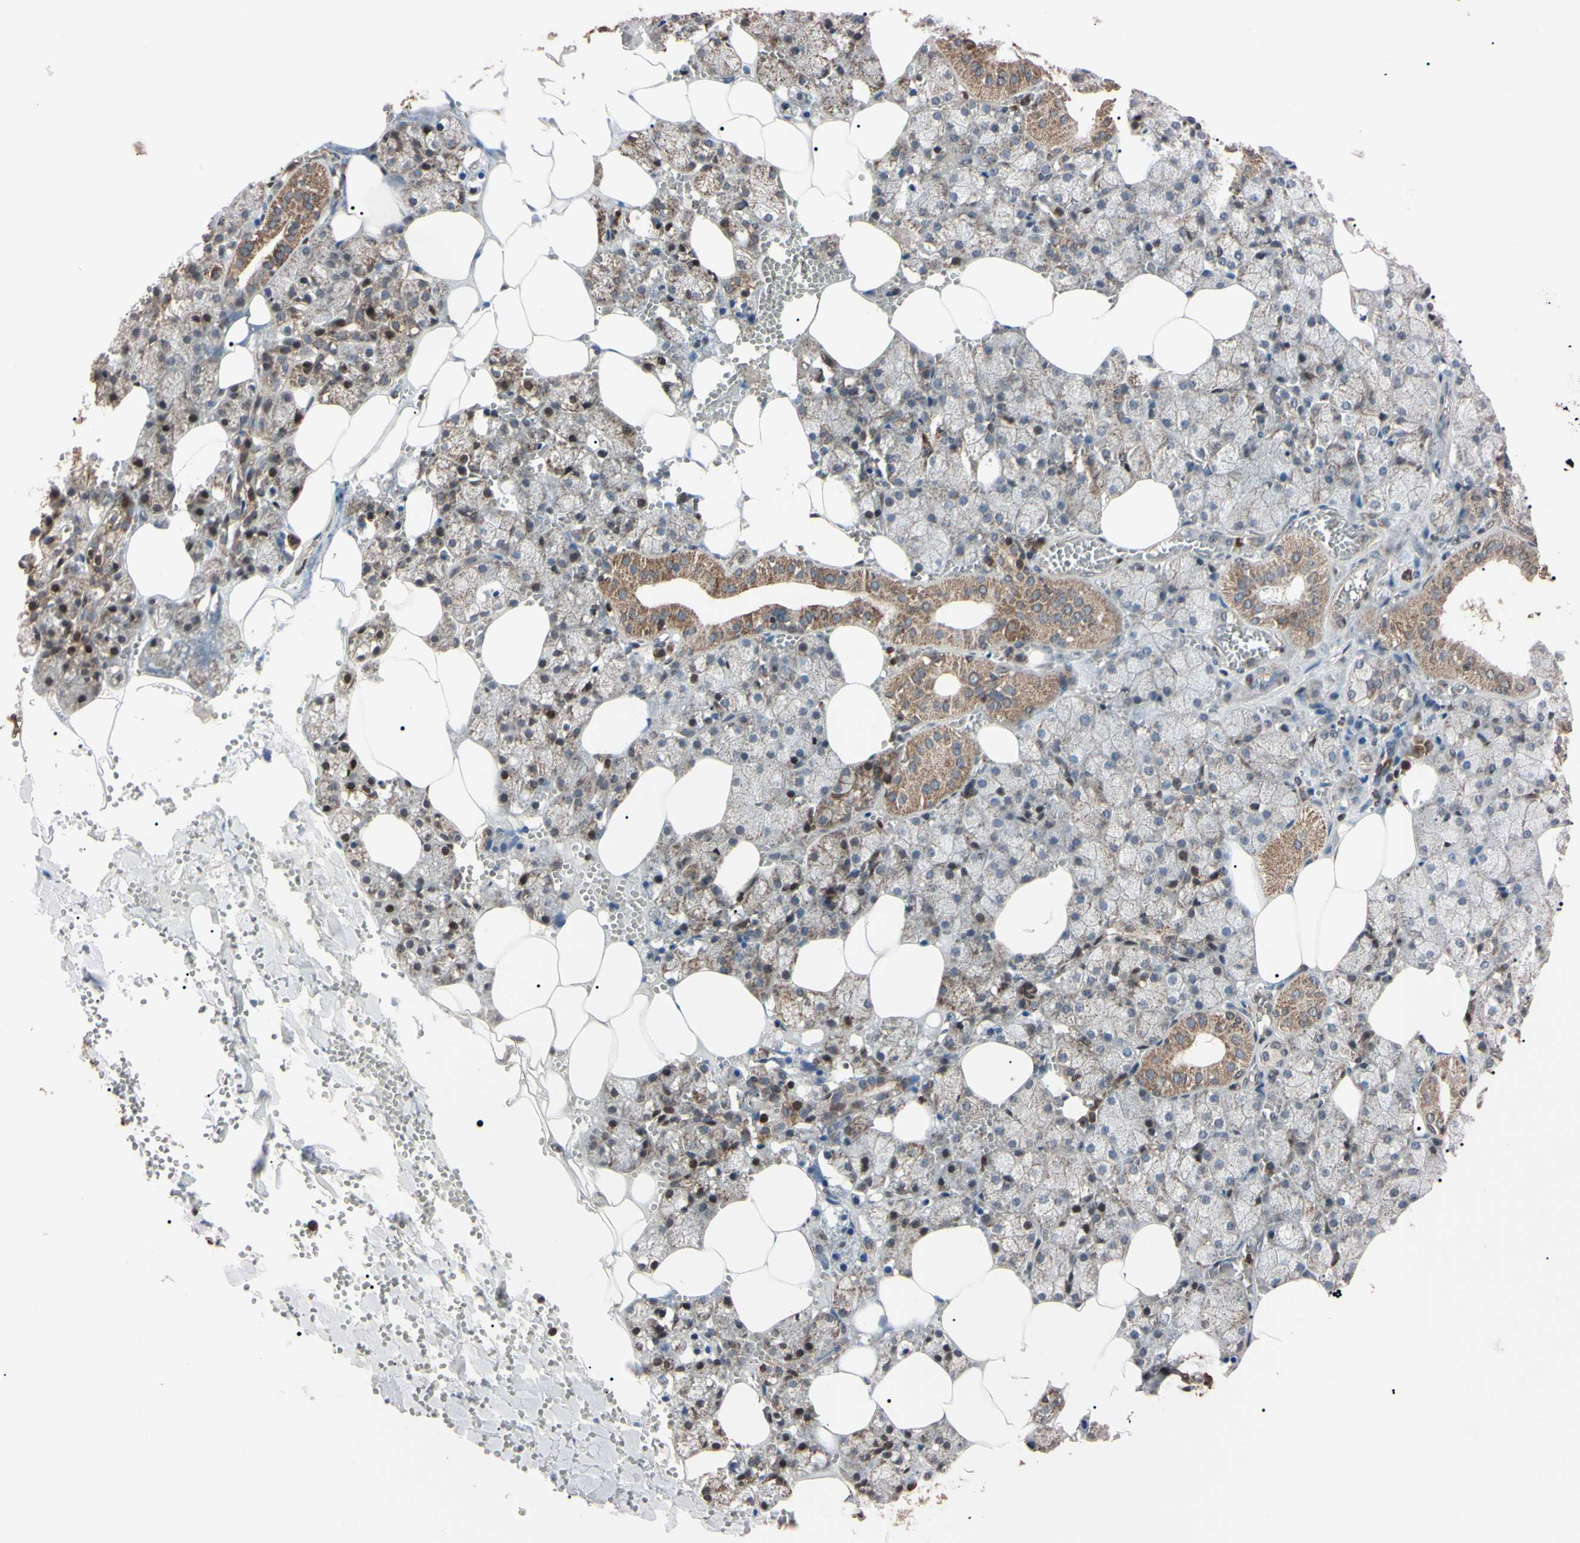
{"staining": {"intensity": "moderate", "quantity": "25%-75%", "location": "cytoplasmic/membranous"}, "tissue": "salivary gland", "cell_type": "Glandular cells", "image_type": "normal", "snomed": [{"axis": "morphology", "description": "Normal tissue, NOS"}, {"axis": "topography", "description": "Salivary gland"}], "caption": "Benign salivary gland shows moderate cytoplasmic/membranous positivity in approximately 25%-75% of glandular cells.", "gene": "TNFRSF1A", "patient": {"sex": "male", "age": 62}}